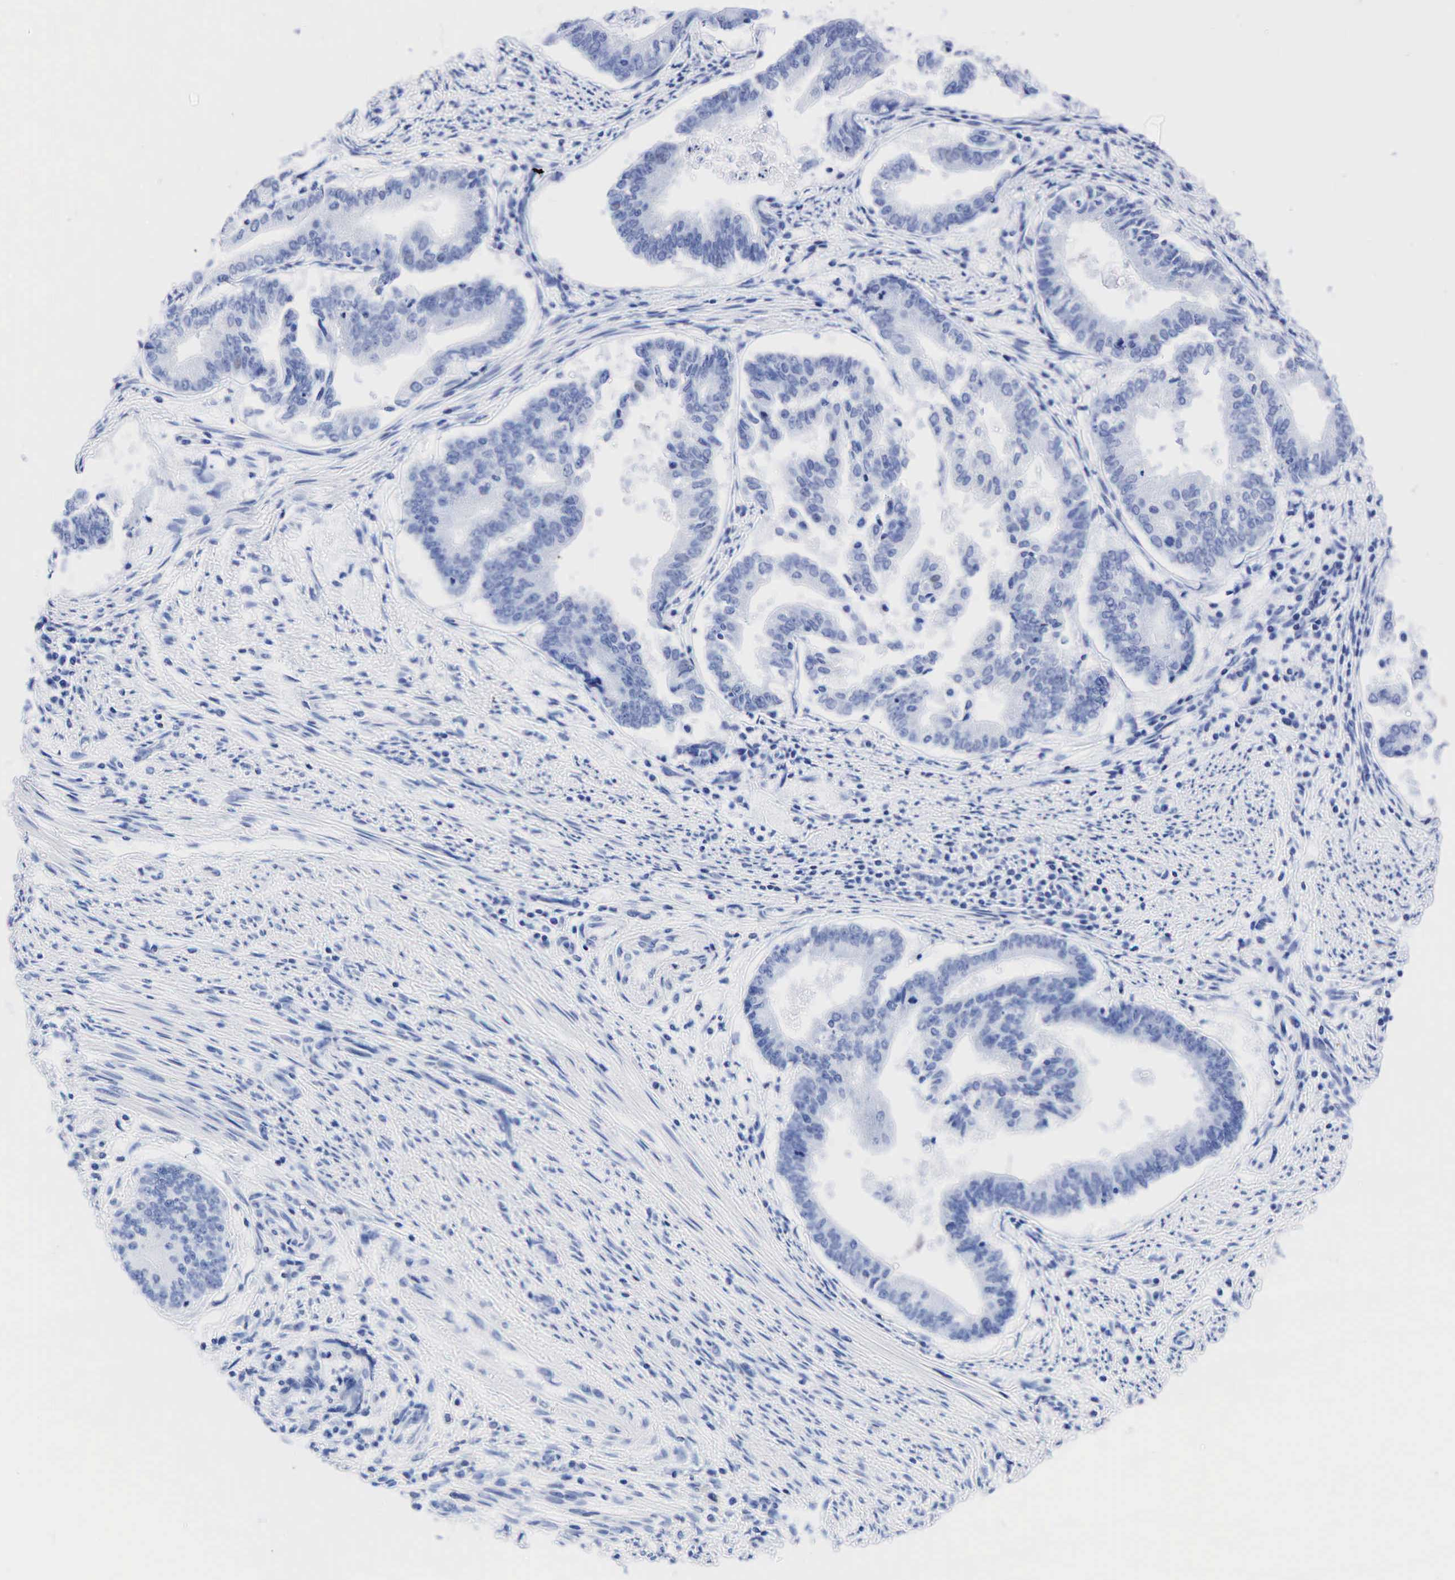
{"staining": {"intensity": "negative", "quantity": "none", "location": "none"}, "tissue": "endometrial cancer", "cell_type": "Tumor cells", "image_type": "cancer", "snomed": [{"axis": "morphology", "description": "Adenocarcinoma, NOS"}, {"axis": "topography", "description": "Endometrium"}], "caption": "The image demonstrates no staining of tumor cells in endometrial cancer. The staining is performed using DAB (3,3'-diaminobenzidine) brown chromogen with nuclei counter-stained in using hematoxylin.", "gene": "NKX2-1", "patient": {"sex": "female", "age": 63}}